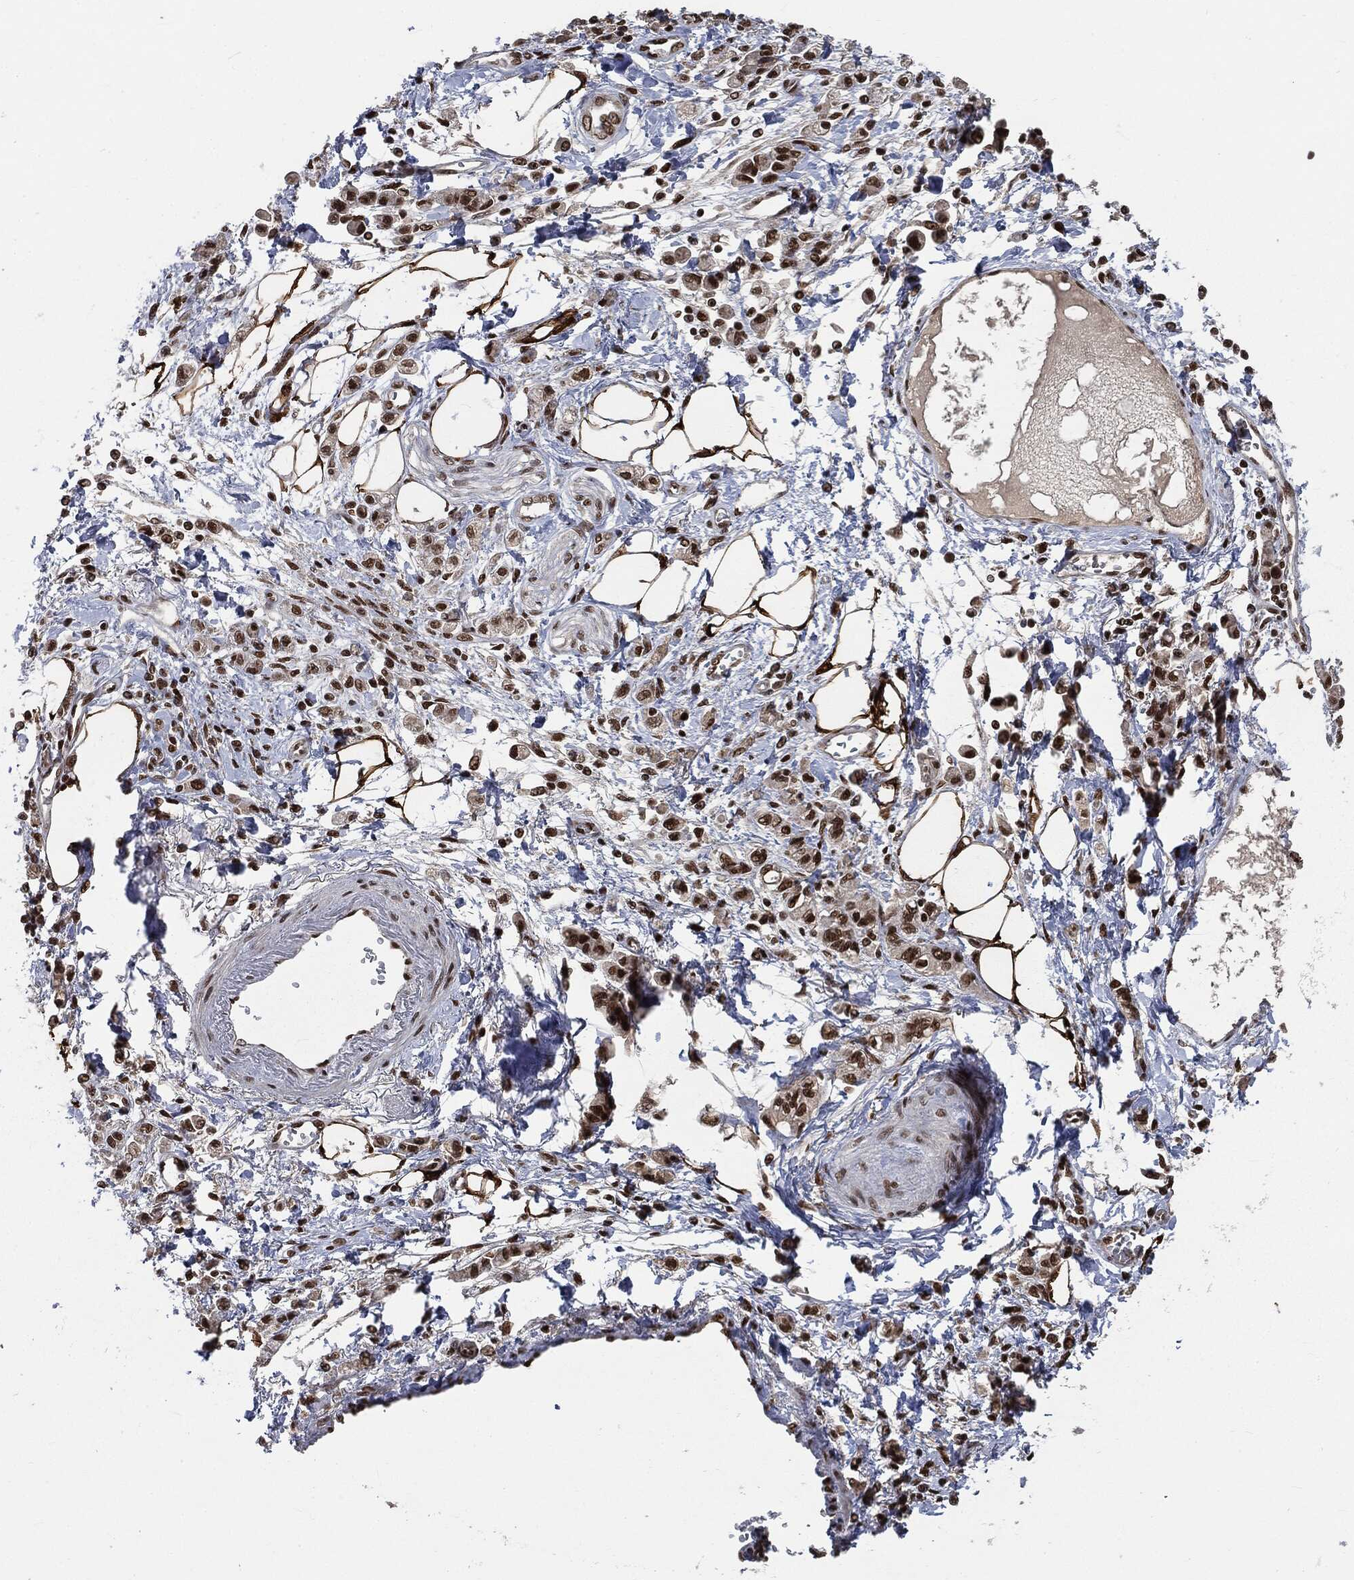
{"staining": {"intensity": "strong", "quantity": ">75%", "location": "nuclear"}, "tissue": "stomach cancer", "cell_type": "Tumor cells", "image_type": "cancer", "snomed": [{"axis": "morphology", "description": "Adenocarcinoma, NOS"}, {"axis": "topography", "description": "Stomach"}], "caption": "The image demonstrates staining of adenocarcinoma (stomach), revealing strong nuclear protein positivity (brown color) within tumor cells.", "gene": "DPH2", "patient": {"sex": "male", "age": 77}}